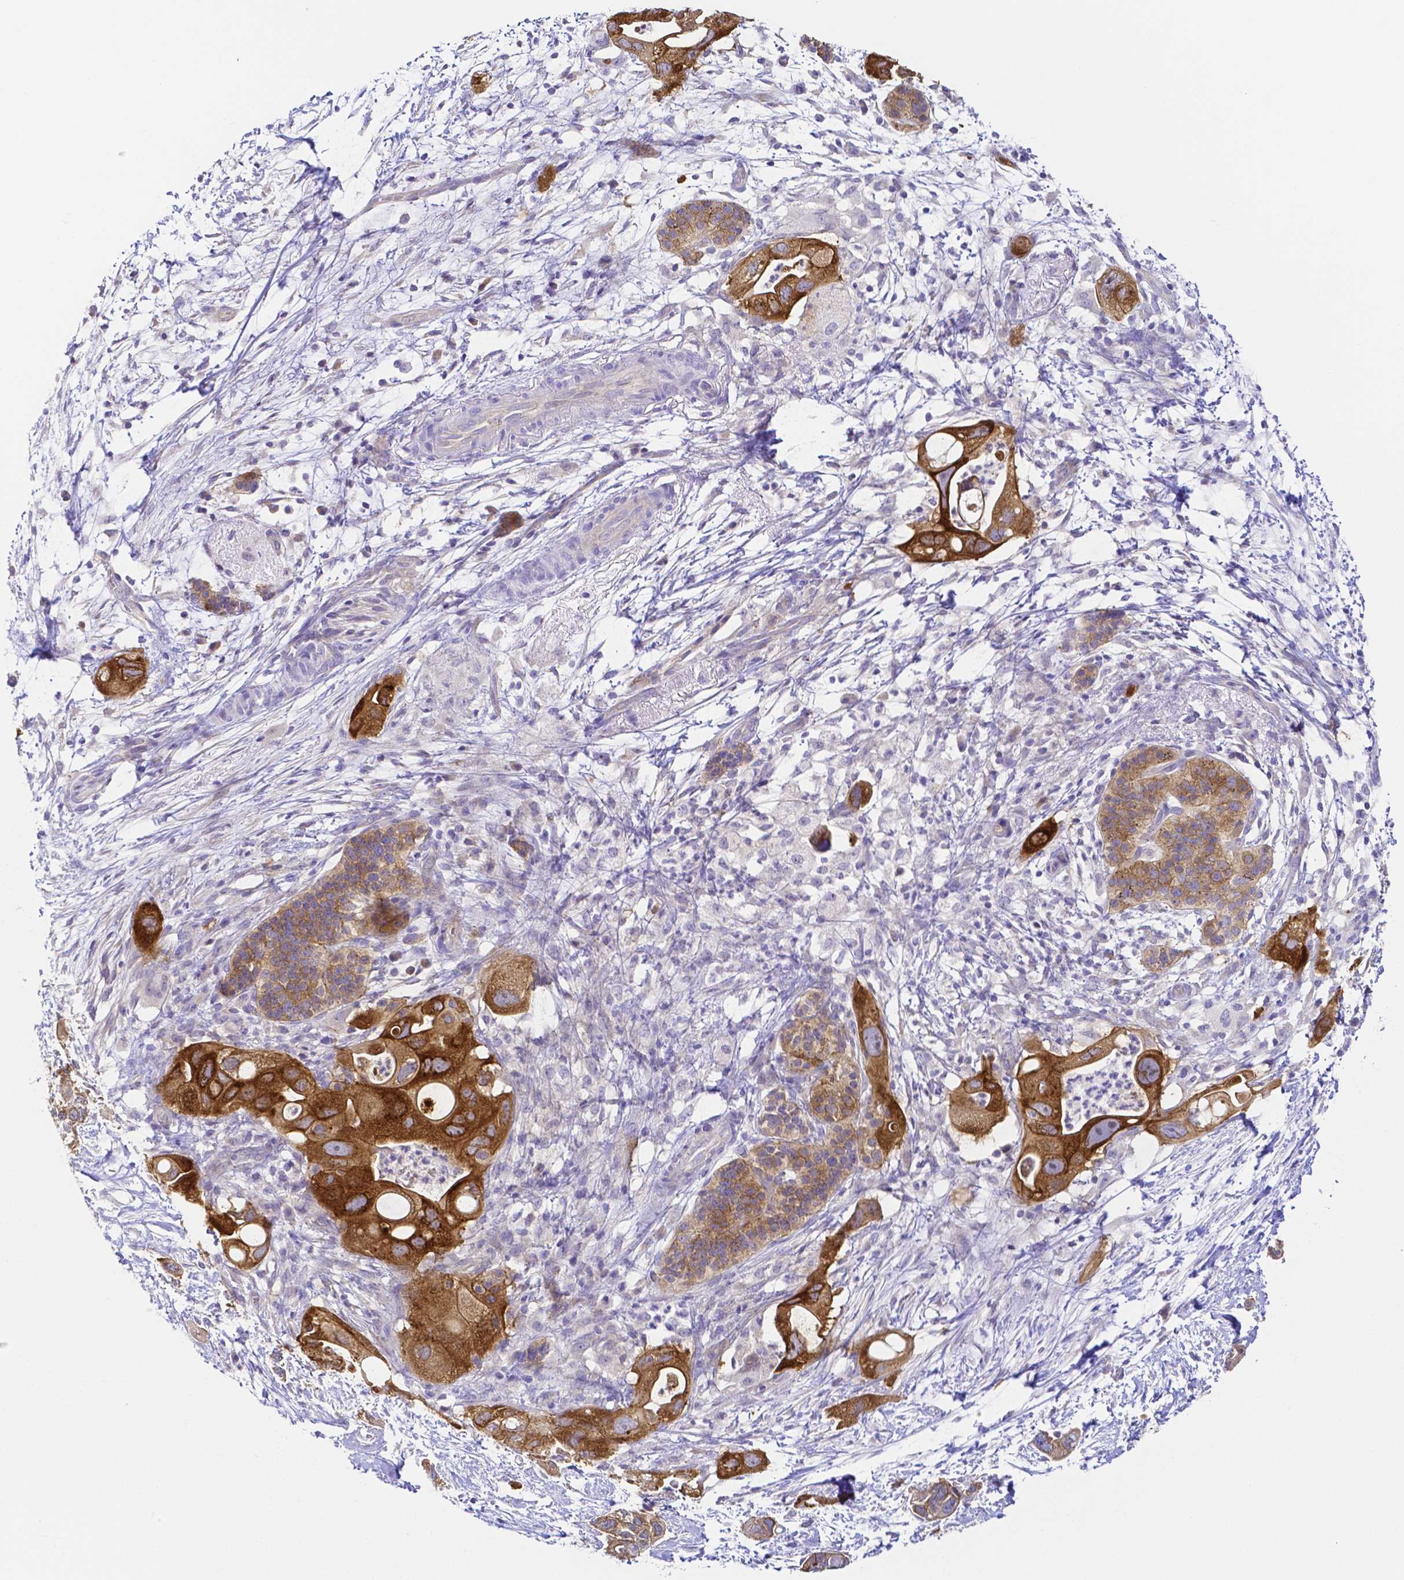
{"staining": {"intensity": "strong", "quantity": ">75%", "location": "cytoplasmic/membranous"}, "tissue": "pancreatic cancer", "cell_type": "Tumor cells", "image_type": "cancer", "snomed": [{"axis": "morphology", "description": "Adenocarcinoma, NOS"}, {"axis": "topography", "description": "Pancreas"}], "caption": "Immunohistochemistry photomicrograph of human pancreatic adenocarcinoma stained for a protein (brown), which demonstrates high levels of strong cytoplasmic/membranous expression in about >75% of tumor cells.", "gene": "PKP3", "patient": {"sex": "female", "age": 72}}